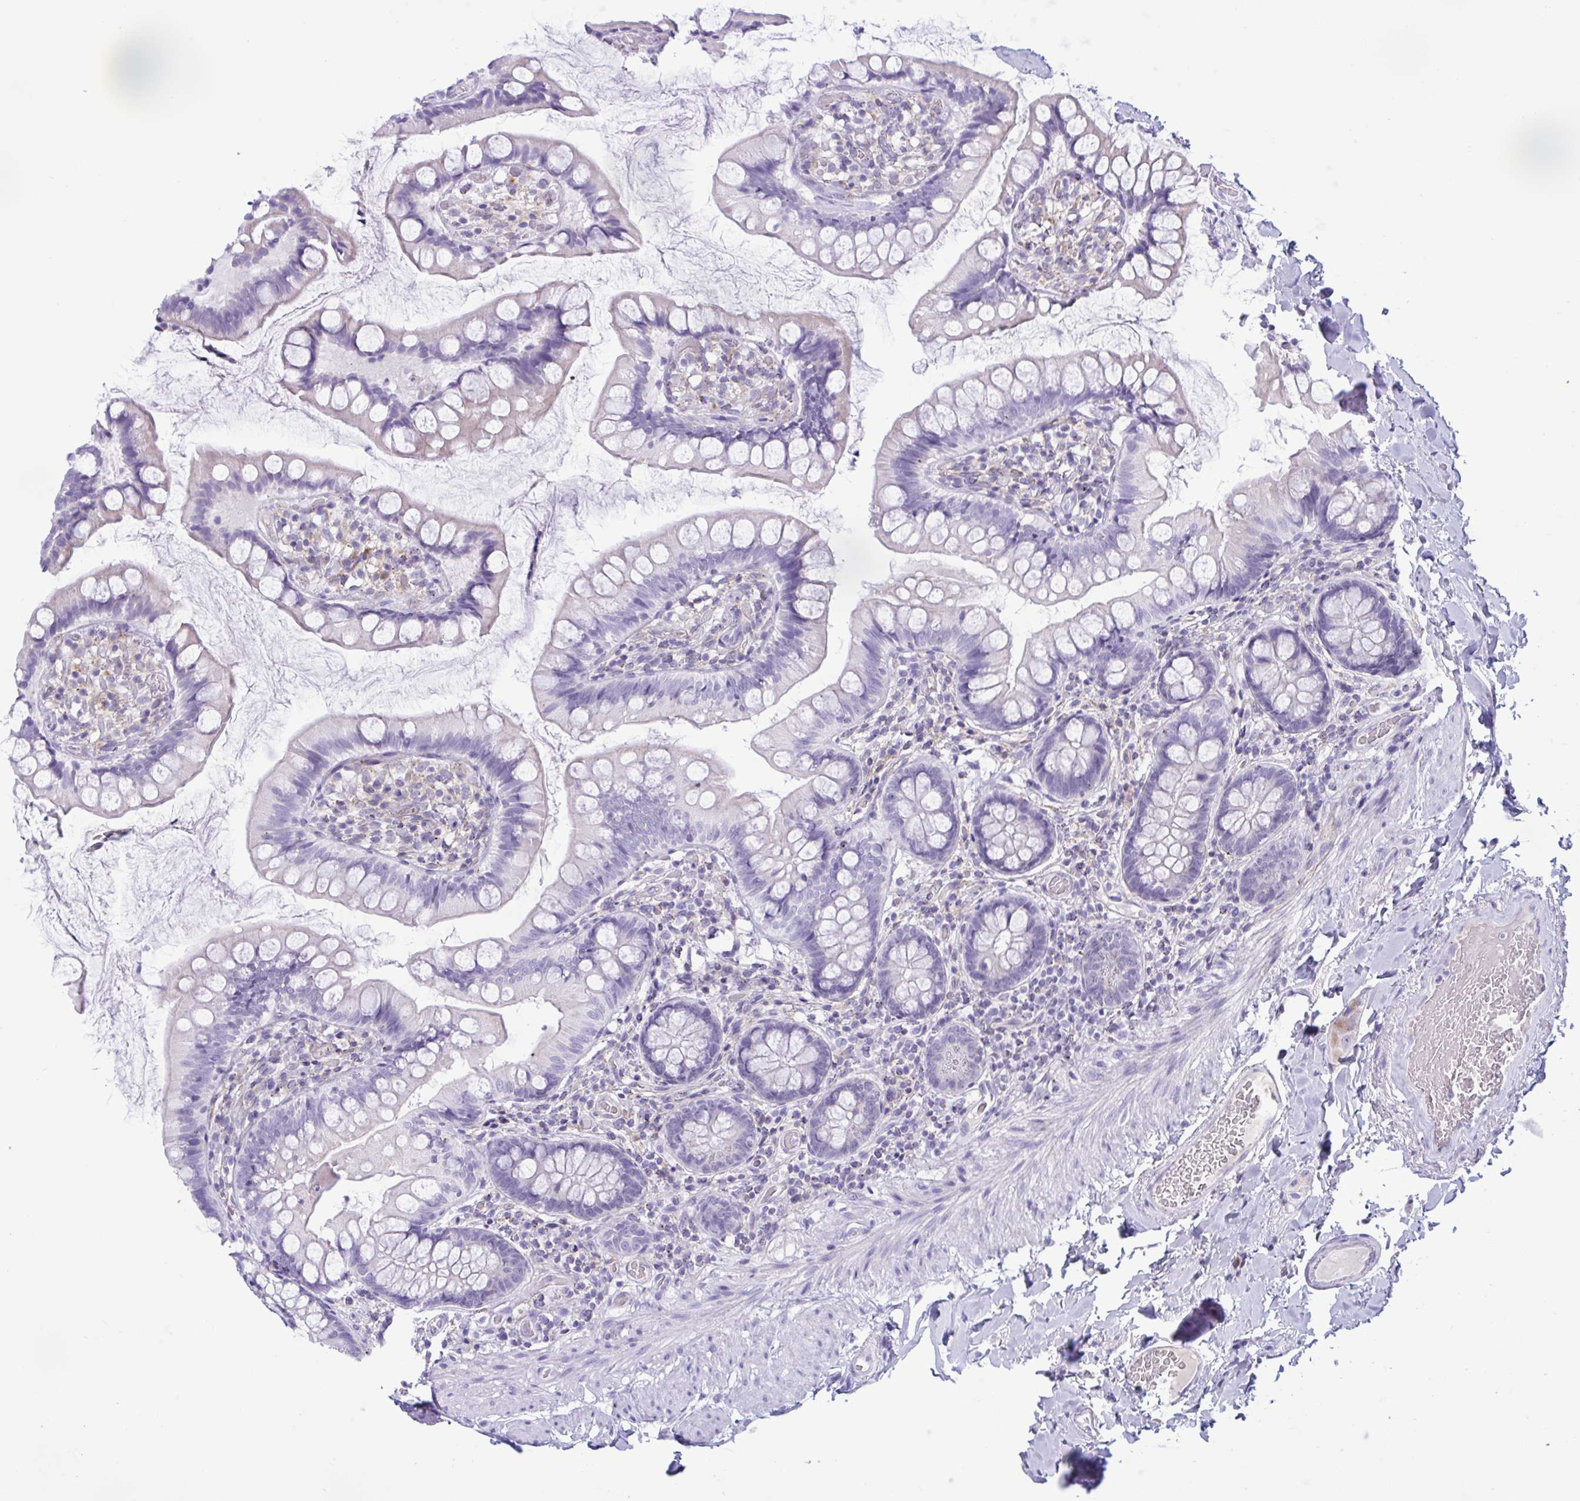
{"staining": {"intensity": "negative", "quantity": "none", "location": "none"}, "tissue": "small intestine", "cell_type": "Glandular cells", "image_type": "normal", "snomed": [{"axis": "morphology", "description": "Normal tissue, NOS"}, {"axis": "topography", "description": "Small intestine"}], "caption": "This is an immunohistochemistry (IHC) image of normal small intestine. There is no expression in glandular cells.", "gene": "SREBF1", "patient": {"sex": "male", "age": 70}}